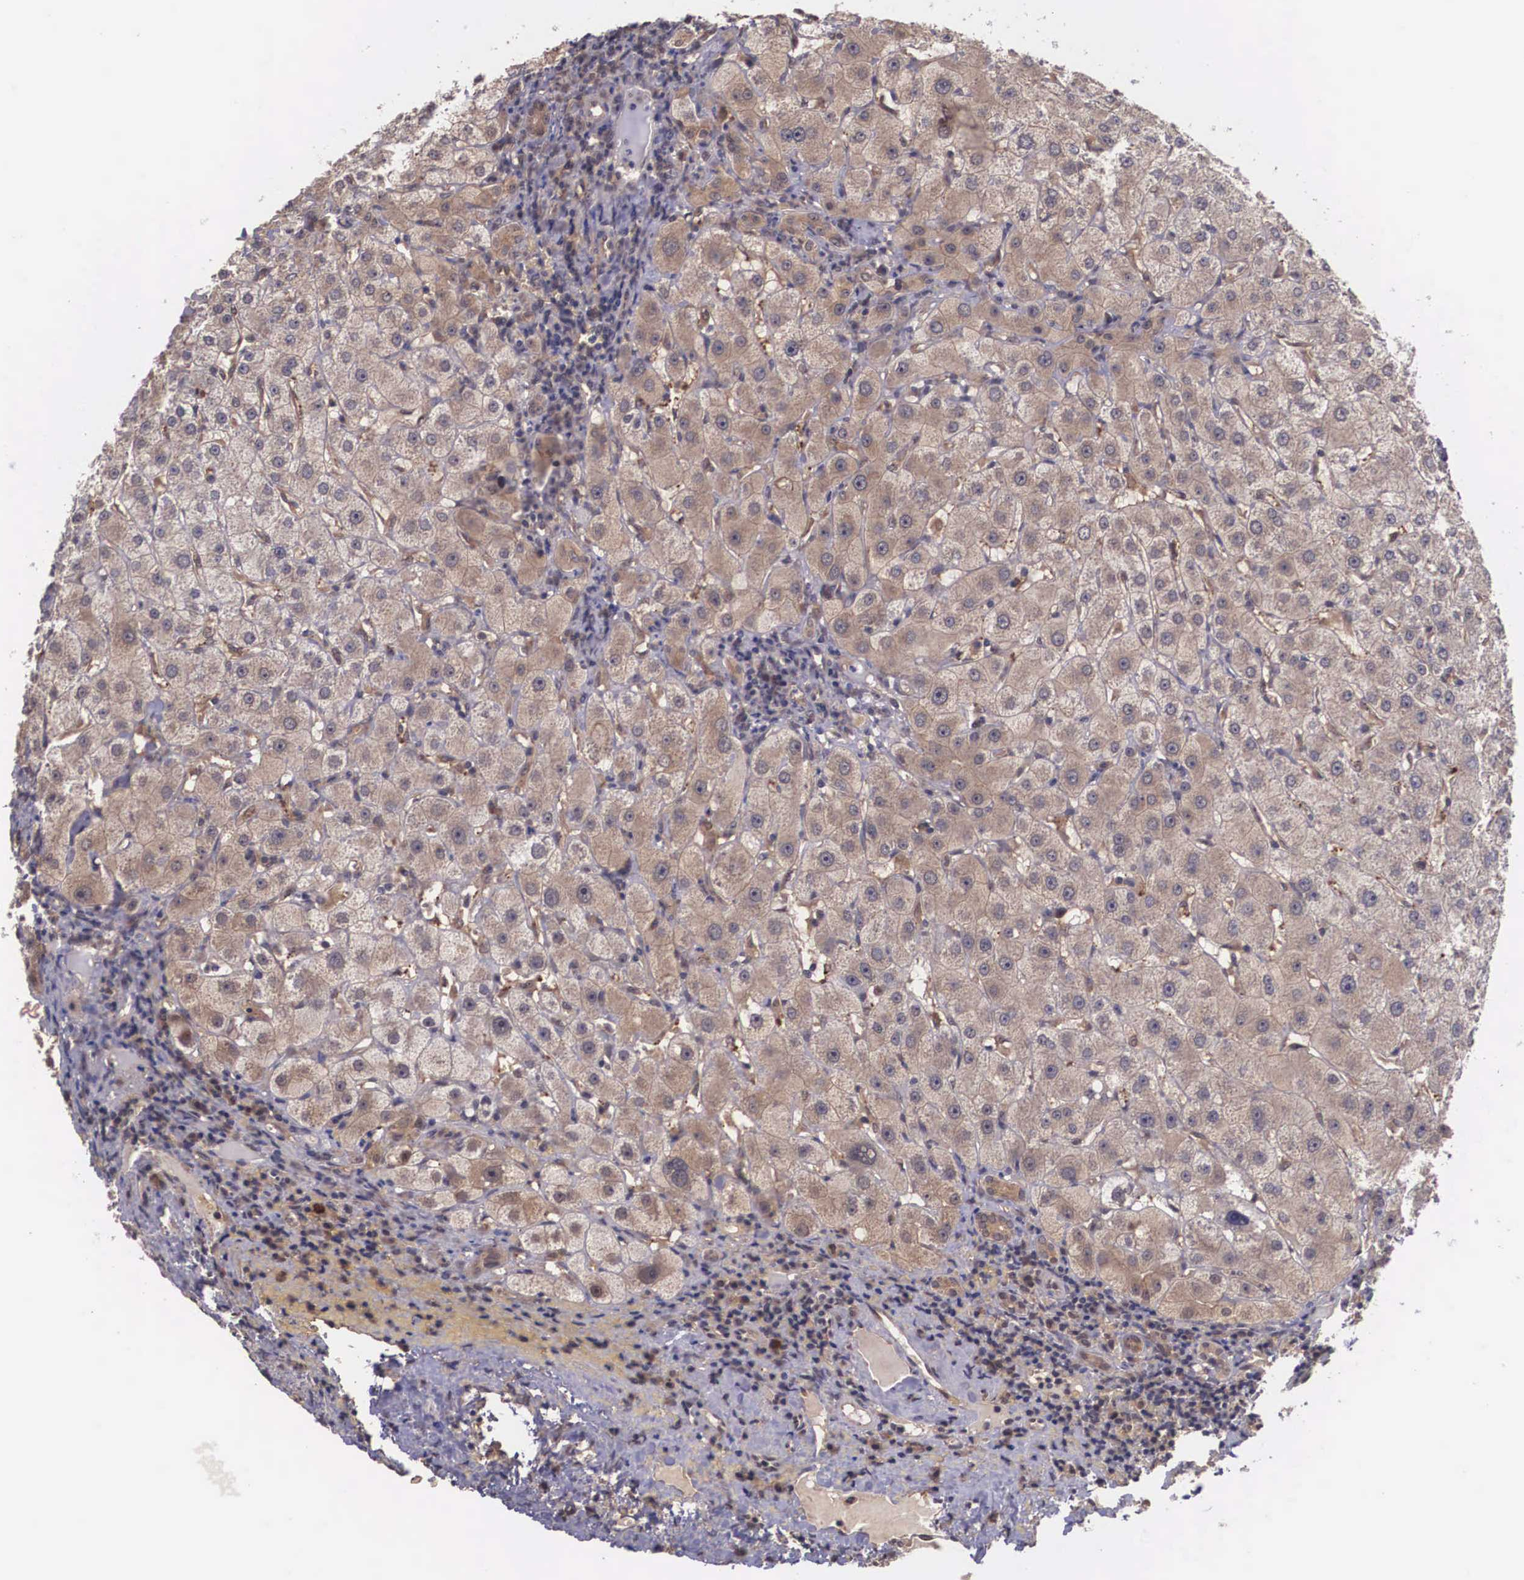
{"staining": {"intensity": "moderate", "quantity": ">75%", "location": "cytoplasmic/membranous"}, "tissue": "liver", "cell_type": "Cholangiocytes", "image_type": "normal", "snomed": [{"axis": "morphology", "description": "Normal tissue, NOS"}, {"axis": "topography", "description": "Liver"}], "caption": "Normal liver was stained to show a protein in brown. There is medium levels of moderate cytoplasmic/membranous staining in approximately >75% of cholangiocytes.", "gene": "VASH1", "patient": {"sex": "female", "age": 79}}